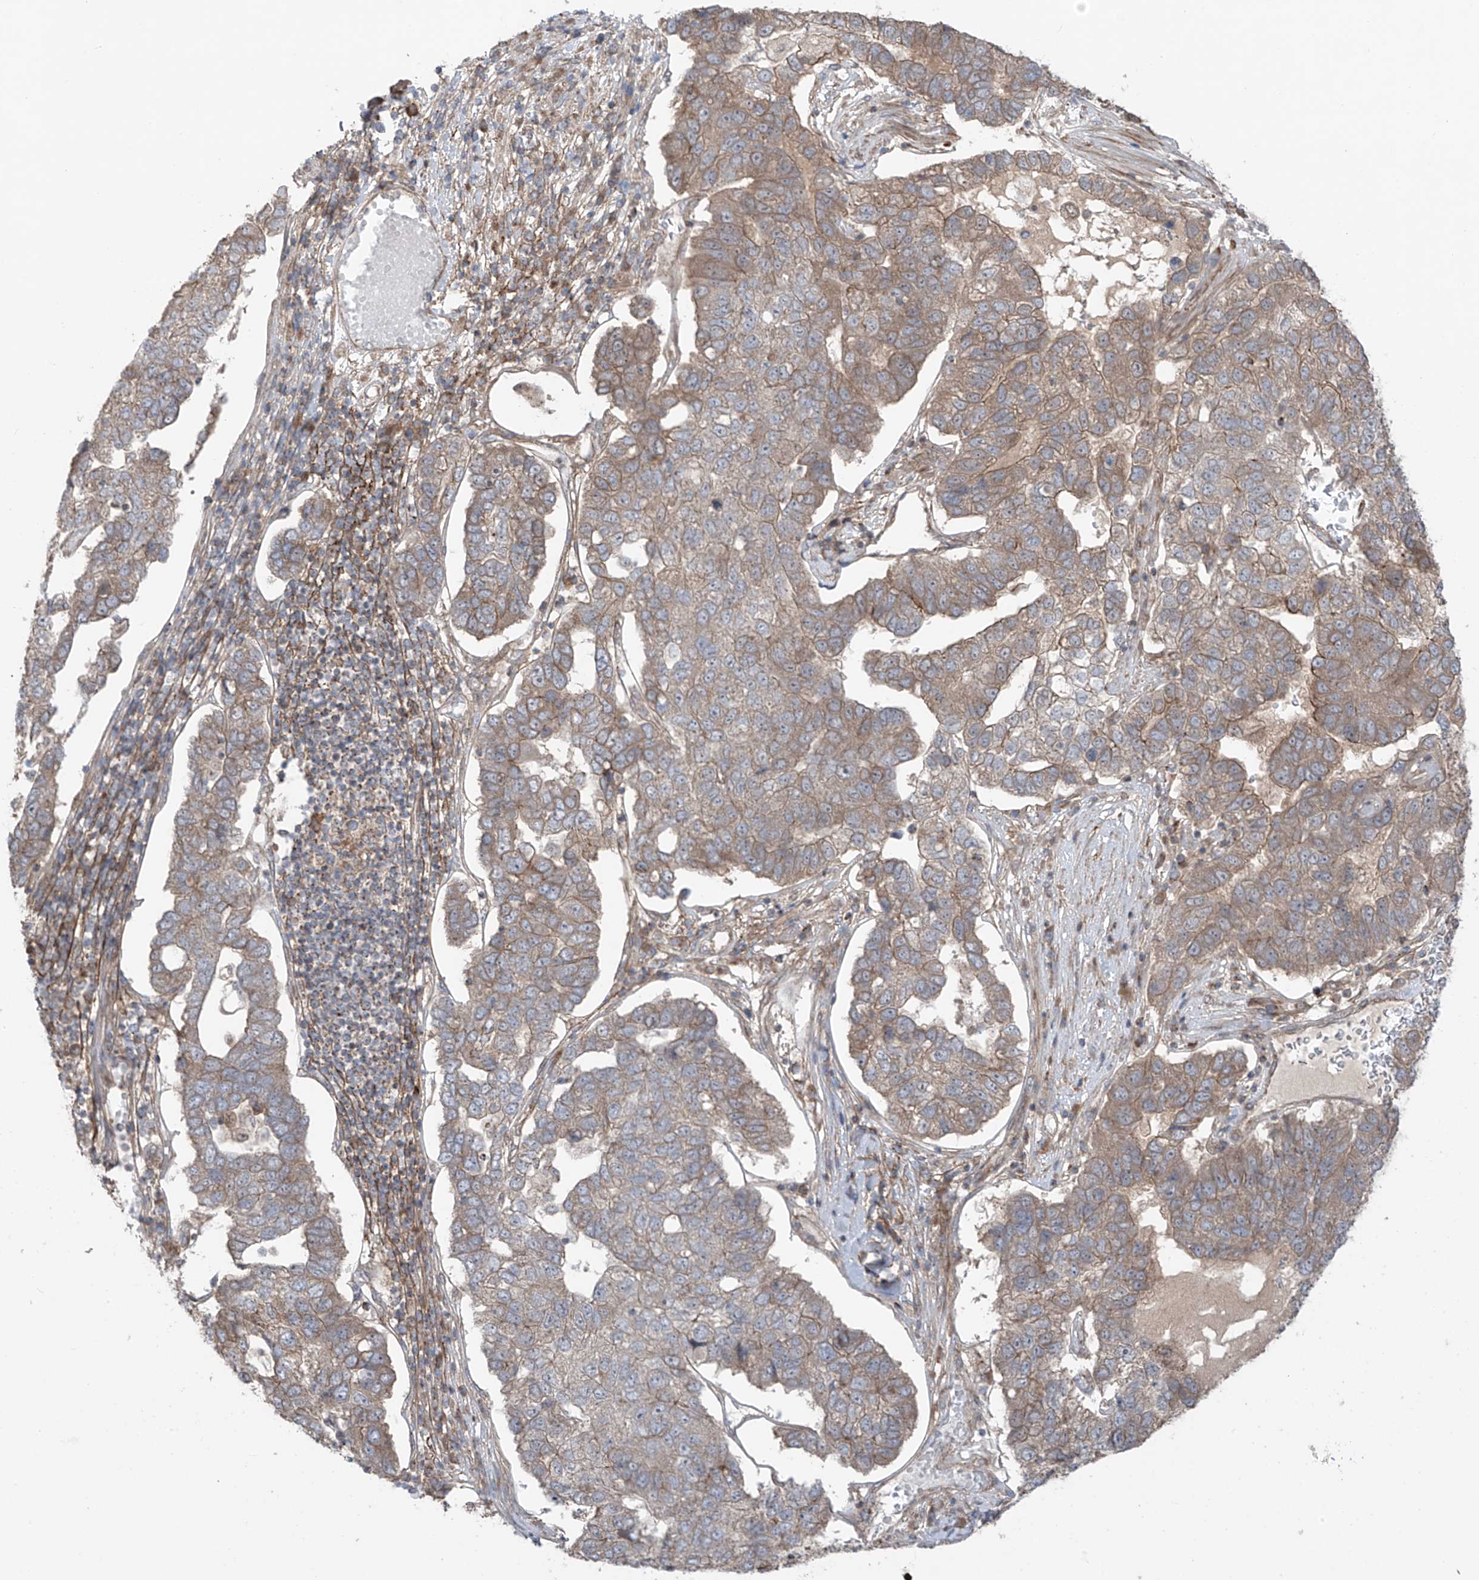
{"staining": {"intensity": "weak", "quantity": "25%-75%", "location": "cytoplasmic/membranous"}, "tissue": "pancreatic cancer", "cell_type": "Tumor cells", "image_type": "cancer", "snomed": [{"axis": "morphology", "description": "Adenocarcinoma, NOS"}, {"axis": "topography", "description": "Pancreas"}], "caption": "Brown immunohistochemical staining in pancreatic cancer displays weak cytoplasmic/membranous positivity in approximately 25%-75% of tumor cells.", "gene": "LRRC74A", "patient": {"sex": "female", "age": 61}}